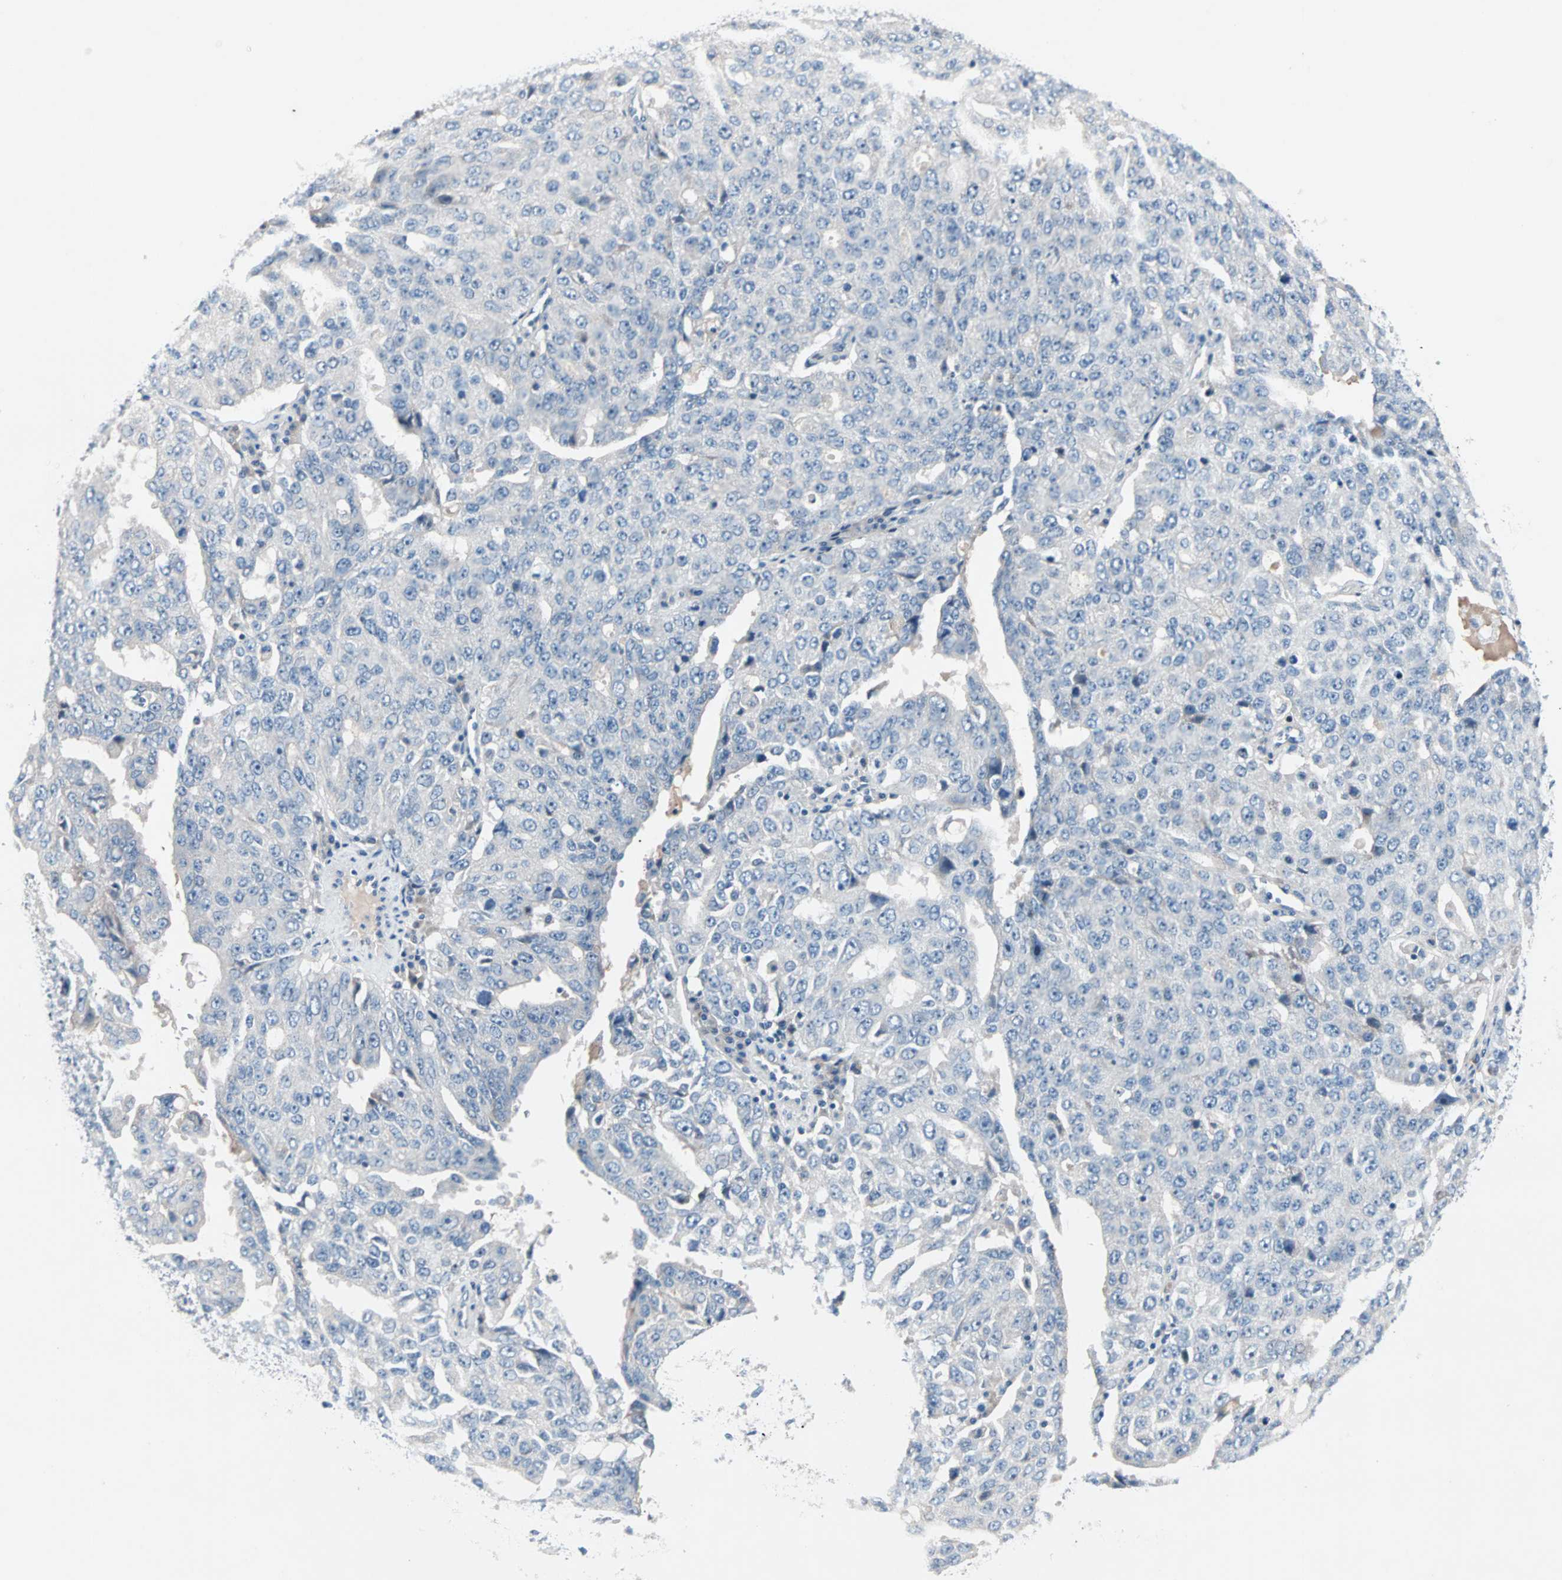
{"staining": {"intensity": "negative", "quantity": "none", "location": "none"}, "tissue": "ovarian cancer", "cell_type": "Tumor cells", "image_type": "cancer", "snomed": [{"axis": "morphology", "description": "Carcinoma, endometroid"}, {"axis": "topography", "description": "Ovary"}], "caption": "Ovarian cancer stained for a protein using IHC shows no positivity tumor cells.", "gene": "NEFH", "patient": {"sex": "female", "age": 62}}